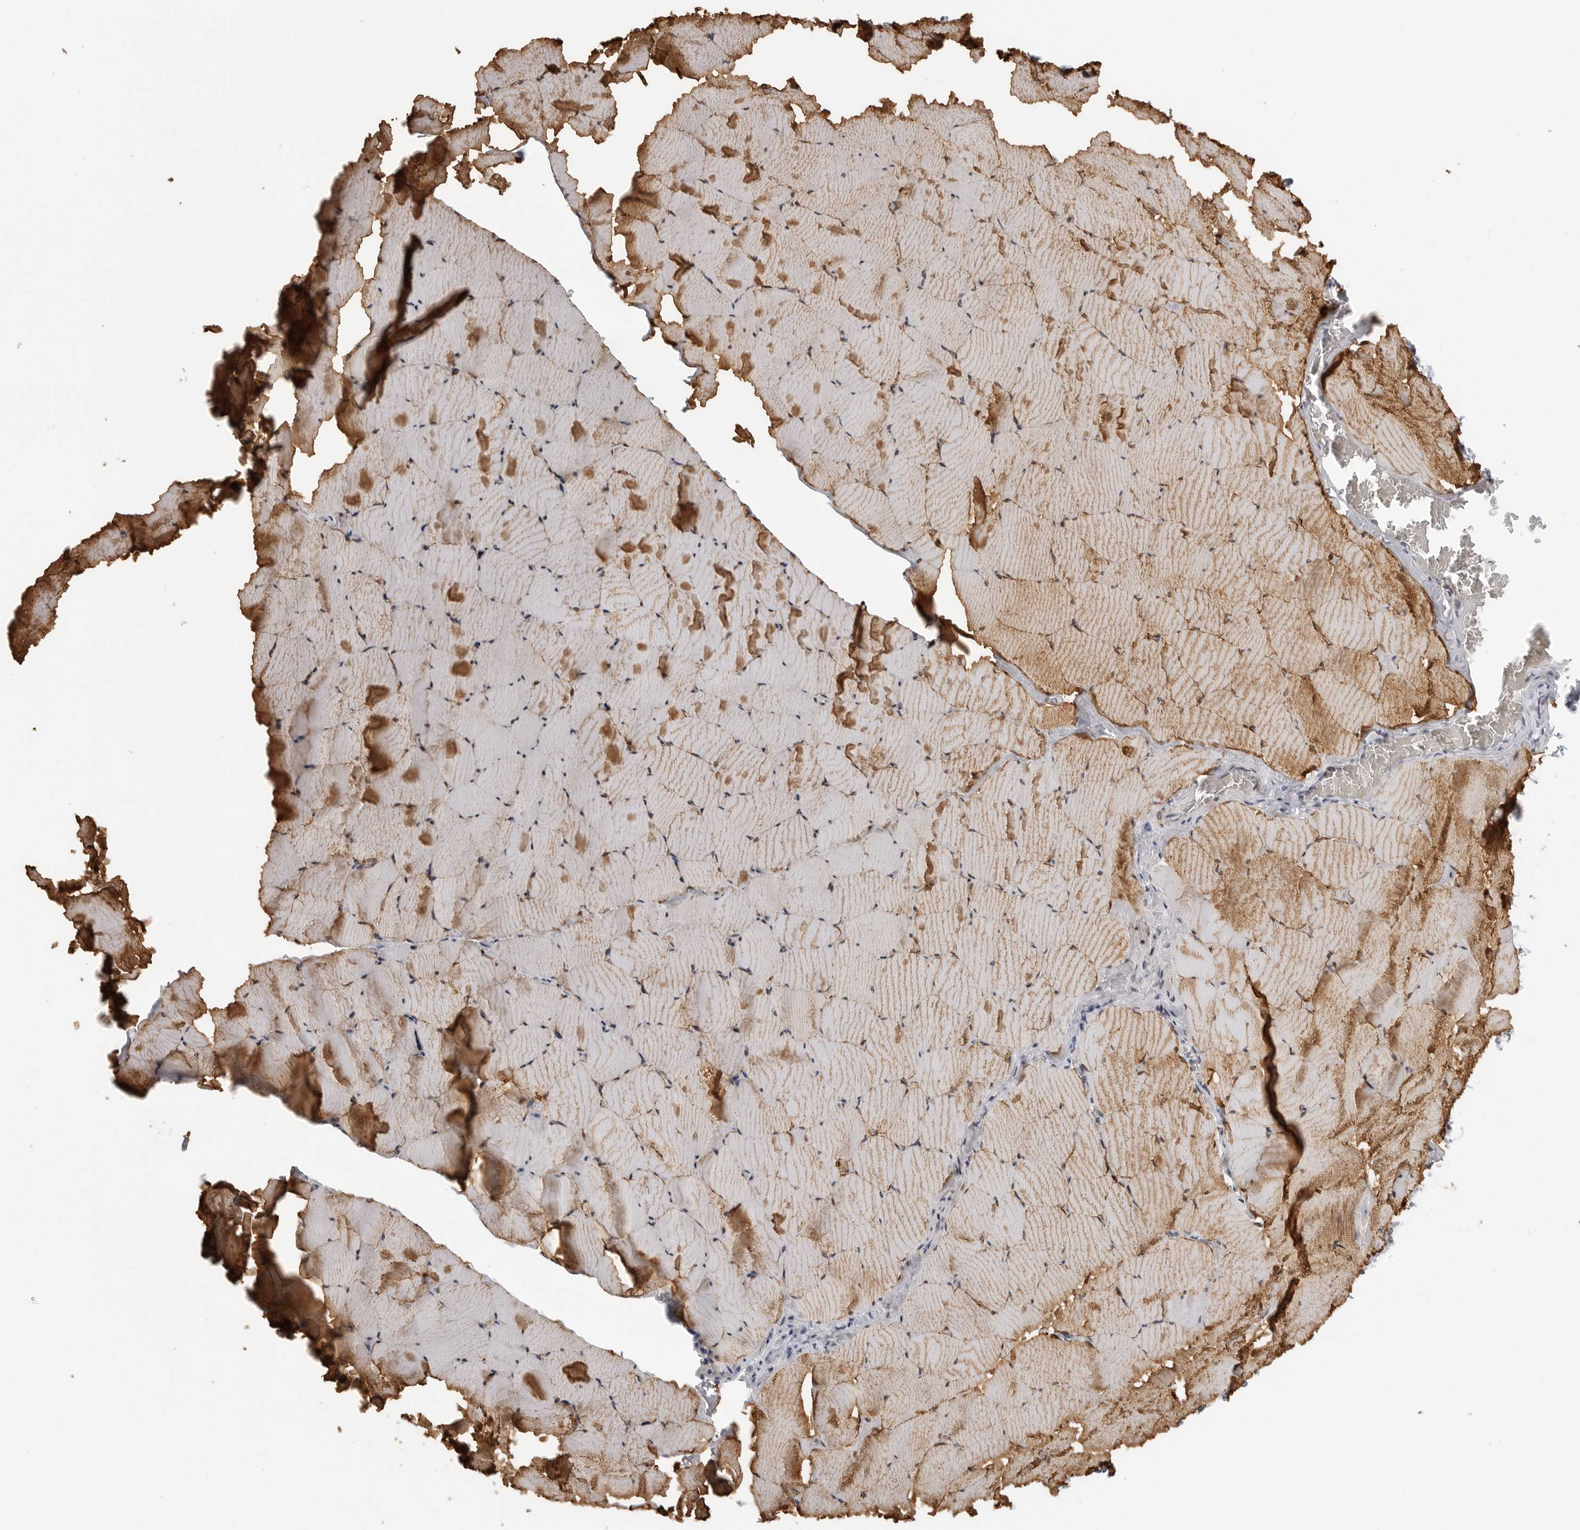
{"staining": {"intensity": "moderate", "quantity": ">75%", "location": "cytoplasmic/membranous"}, "tissue": "skeletal muscle", "cell_type": "Myocytes", "image_type": "normal", "snomed": [{"axis": "morphology", "description": "Normal tissue, NOS"}, {"axis": "topography", "description": "Skeletal muscle"}], "caption": "The micrograph exhibits staining of normal skeletal muscle, revealing moderate cytoplasmic/membranous protein expression (brown color) within myocytes. Using DAB (brown) and hematoxylin (blue) stains, captured at high magnification using brightfield microscopy.", "gene": "MAP7D1", "patient": {"sex": "male", "age": 62}}